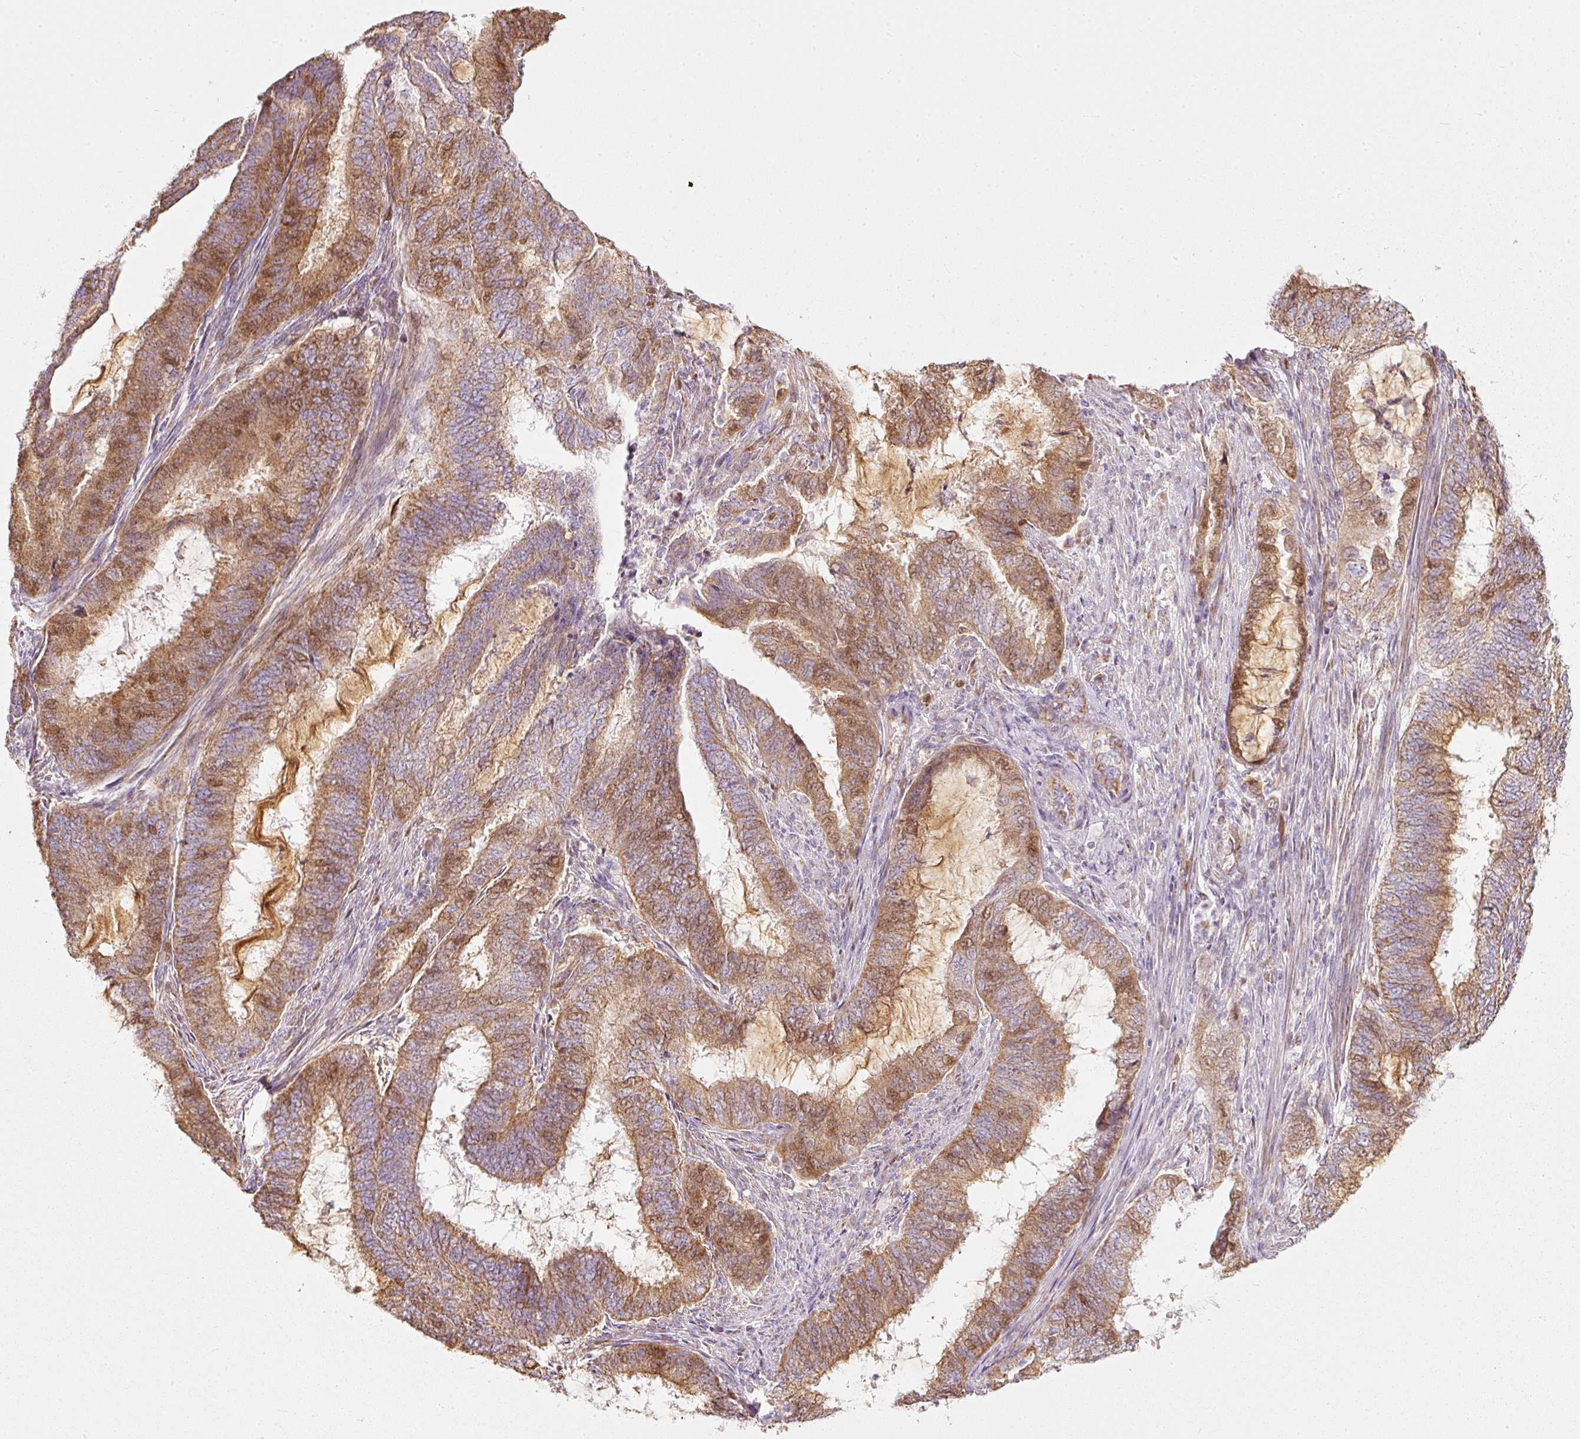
{"staining": {"intensity": "moderate", "quantity": ">75%", "location": "cytoplasmic/membranous,nuclear"}, "tissue": "endometrial cancer", "cell_type": "Tumor cells", "image_type": "cancer", "snomed": [{"axis": "morphology", "description": "Adenocarcinoma, NOS"}, {"axis": "topography", "description": "Endometrium"}], "caption": "Adenocarcinoma (endometrial) stained for a protein exhibits moderate cytoplasmic/membranous and nuclear positivity in tumor cells.", "gene": "DUT", "patient": {"sex": "female", "age": 51}}